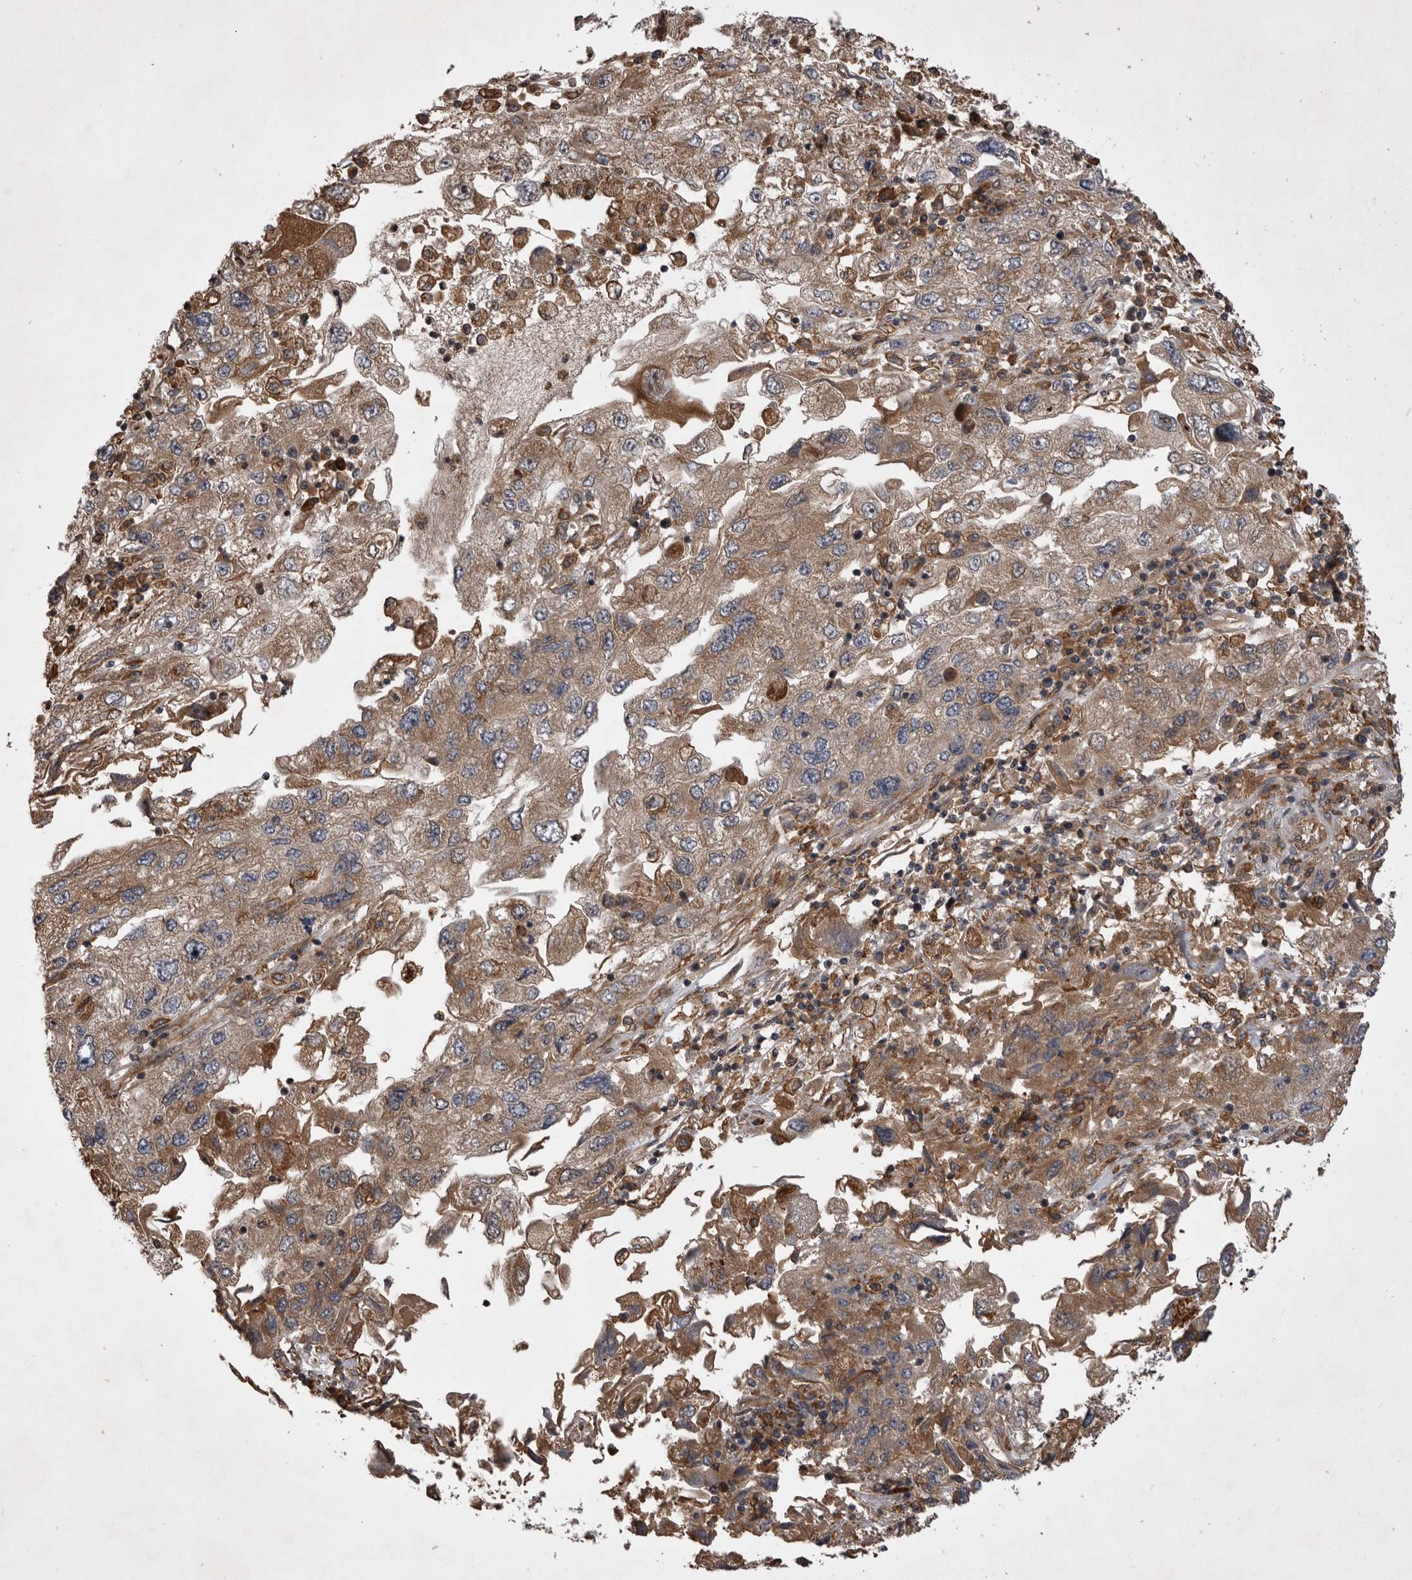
{"staining": {"intensity": "moderate", "quantity": "25%-75%", "location": "cytoplasmic/membranous"}, "tissue": "endometrial cancer", "cell_type": "Tumor cells", "image_type": "cancer", "snomed": [{"axis": "morphology", "description": "Adenocarcinoma, NOS"}, {"axis": "topography", "description": "Endometrium"}], "caption": "Immunohistochemical staining of endometrial adenocarcinoma reveals medium levels of moderate cytoplasmic/membranous protein expression in about 25%-75% of tumor cells.", "gene": "RAB3GAP2", "patient": {"sex": "female", "age": 49}}